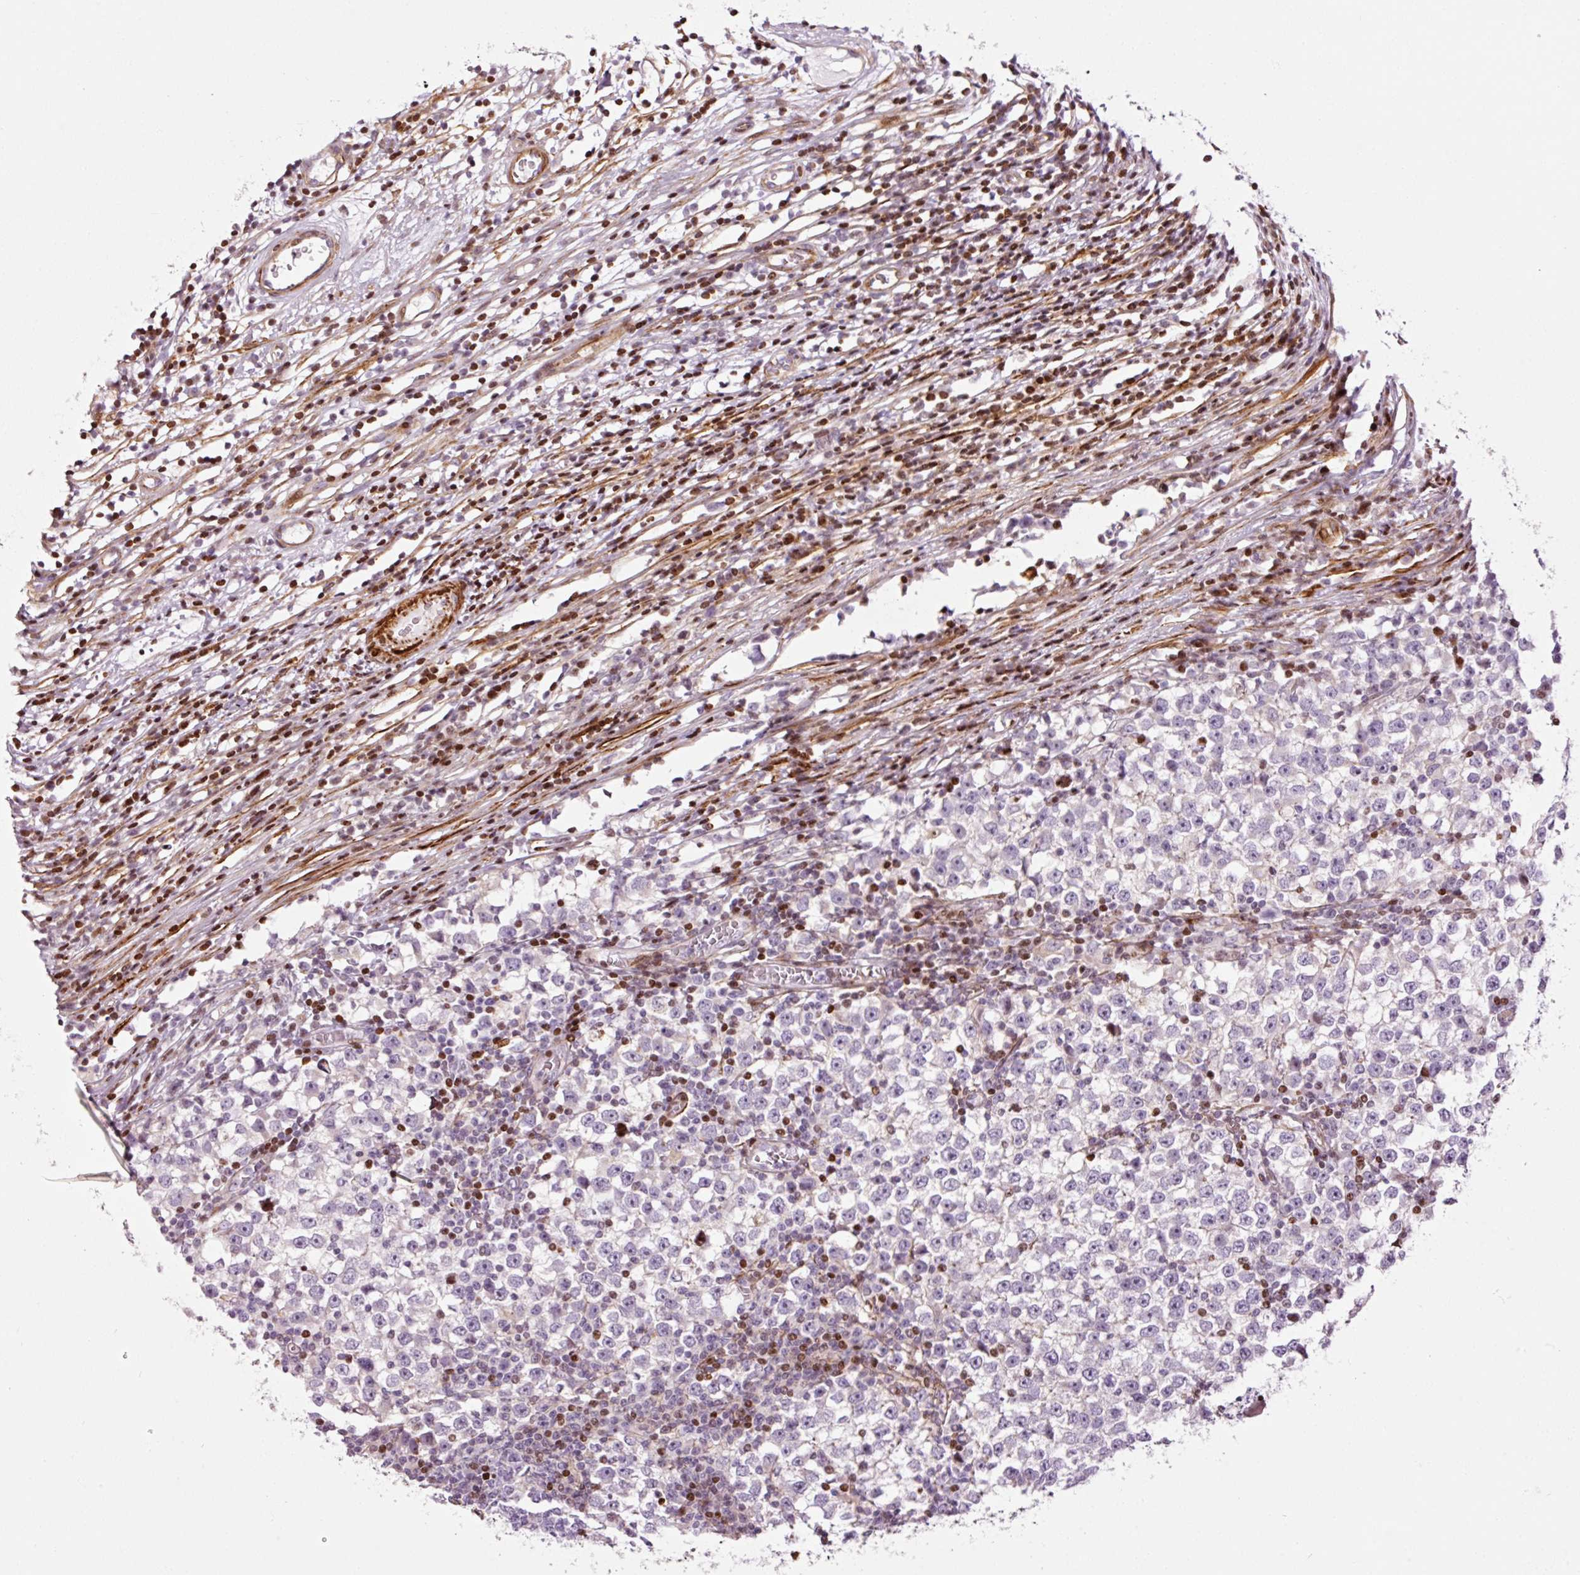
{"staining": {"intensity": "negative", "quantity": "none", "location": "none"}, "tissue": "testis cancer", "cell_type": "Tumor cells", "image_type": "cancer", "snomed": [{"axis": "morphology", "description": "Seminoma, NOS"}, {"axis": "topography", "description": "Testis"}], "caption": "A micrograph of human testis cancer is negative for staining in tumor cells.", "gene": "ANKRD20A1", "patient": {"sex": "male", "age": 65}}